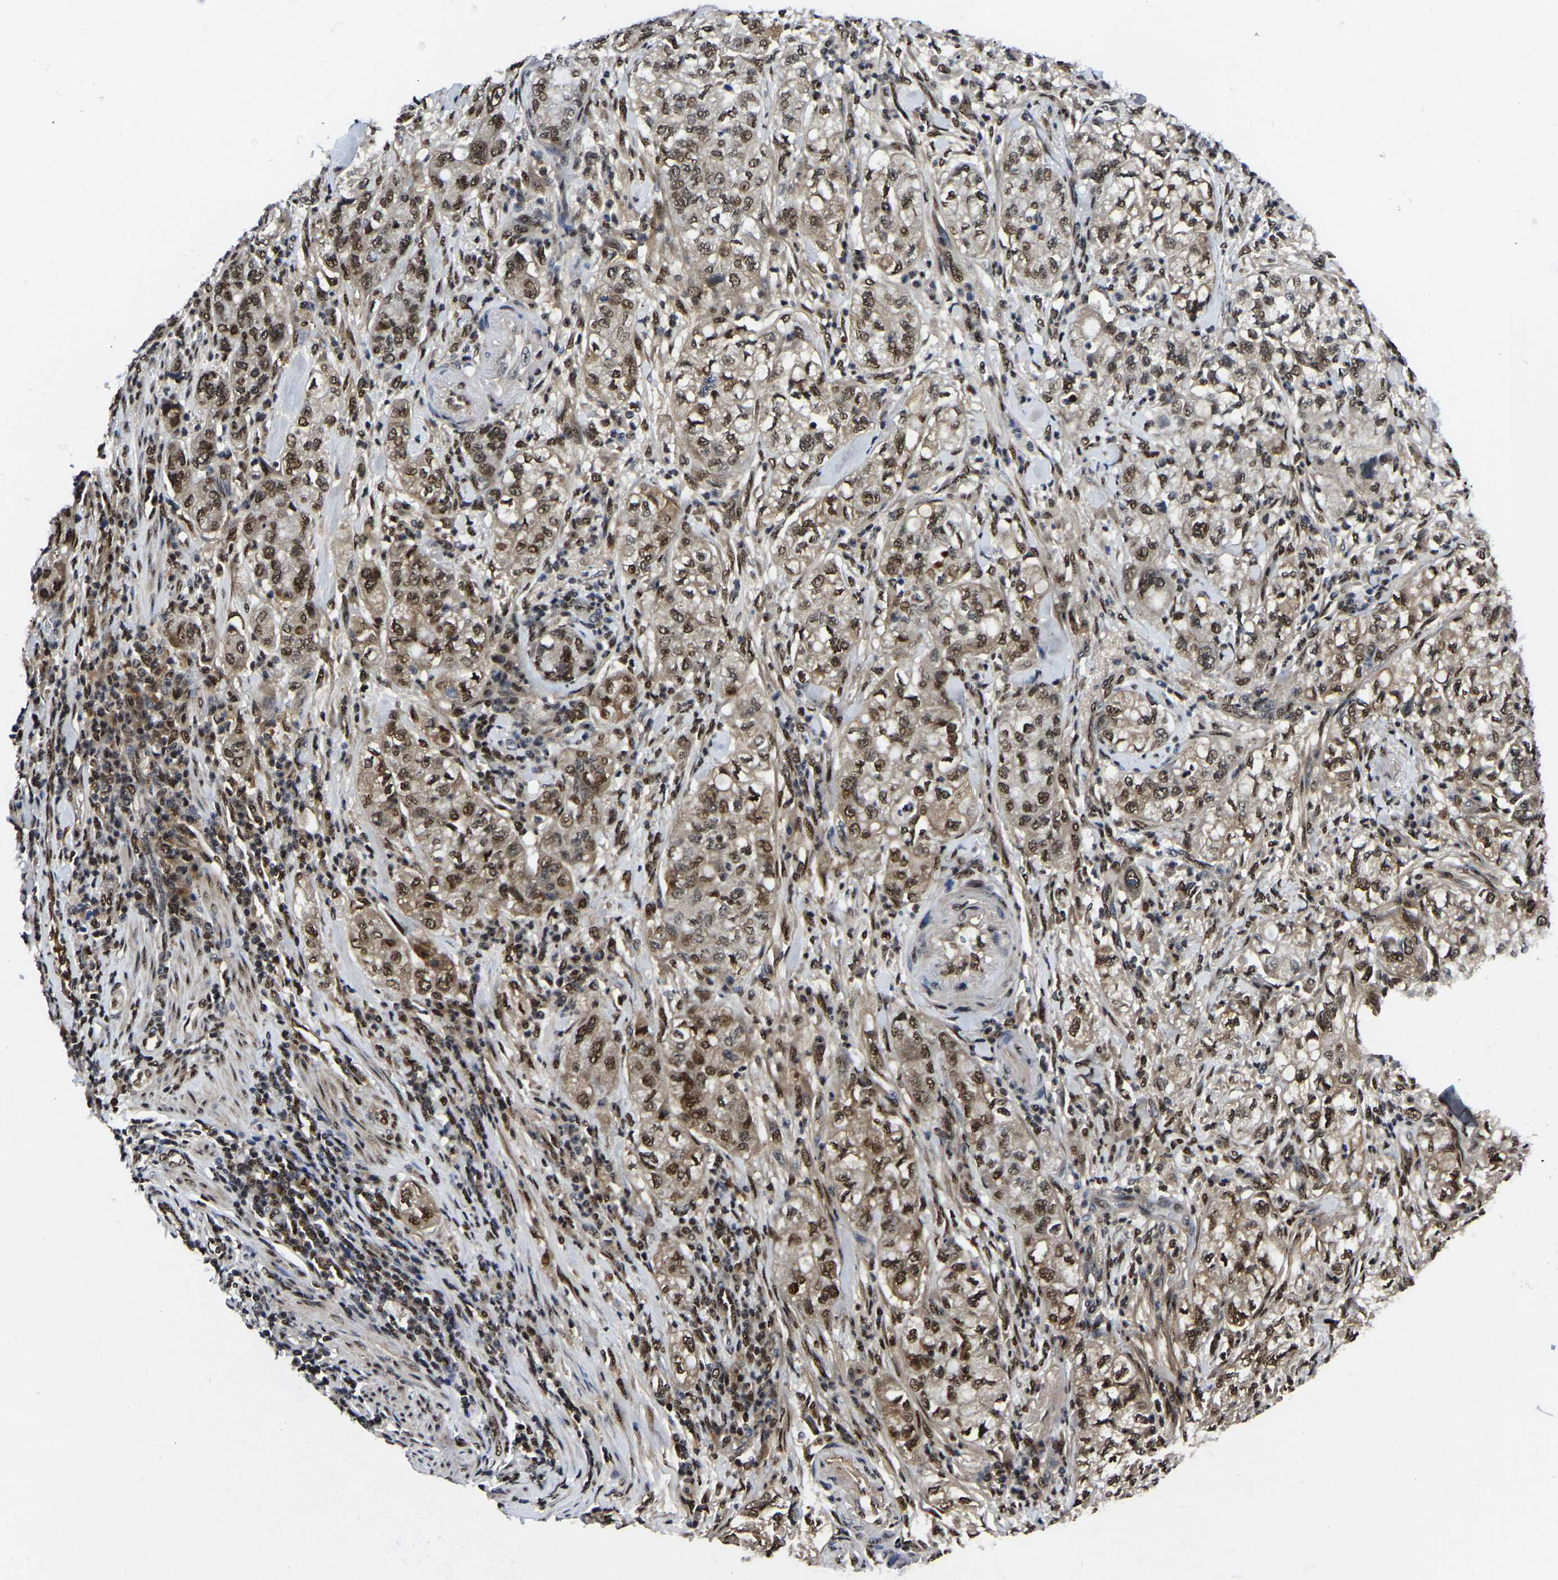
{"staining": {"intensity": "moderate", "quantity": ">75%", "location": "nuclear"}, "tissue": "pancreatic cancer", "cell_type": "Tumor cells", "image_type": "cancer", "snomed": [{"axis": "morphology", "description": "Adenocarcinoma, NOS"}, {"axis": "topography", "description": "Pancreas"}], "caption": "Pancreatic cancer (adenocarcinoma) tissue displays moderate nuclear expression in about >75% of tumor cells, visualized by immunohistochemistry. The staining is performed using DAB (3,3'-diaminobenzidine) brown chromogen to label protein expression. The nuclei are counter-stained blue using hematoxylin.", "gene": "TRIM35", "patient": {"sex": "female", "age": 78}}